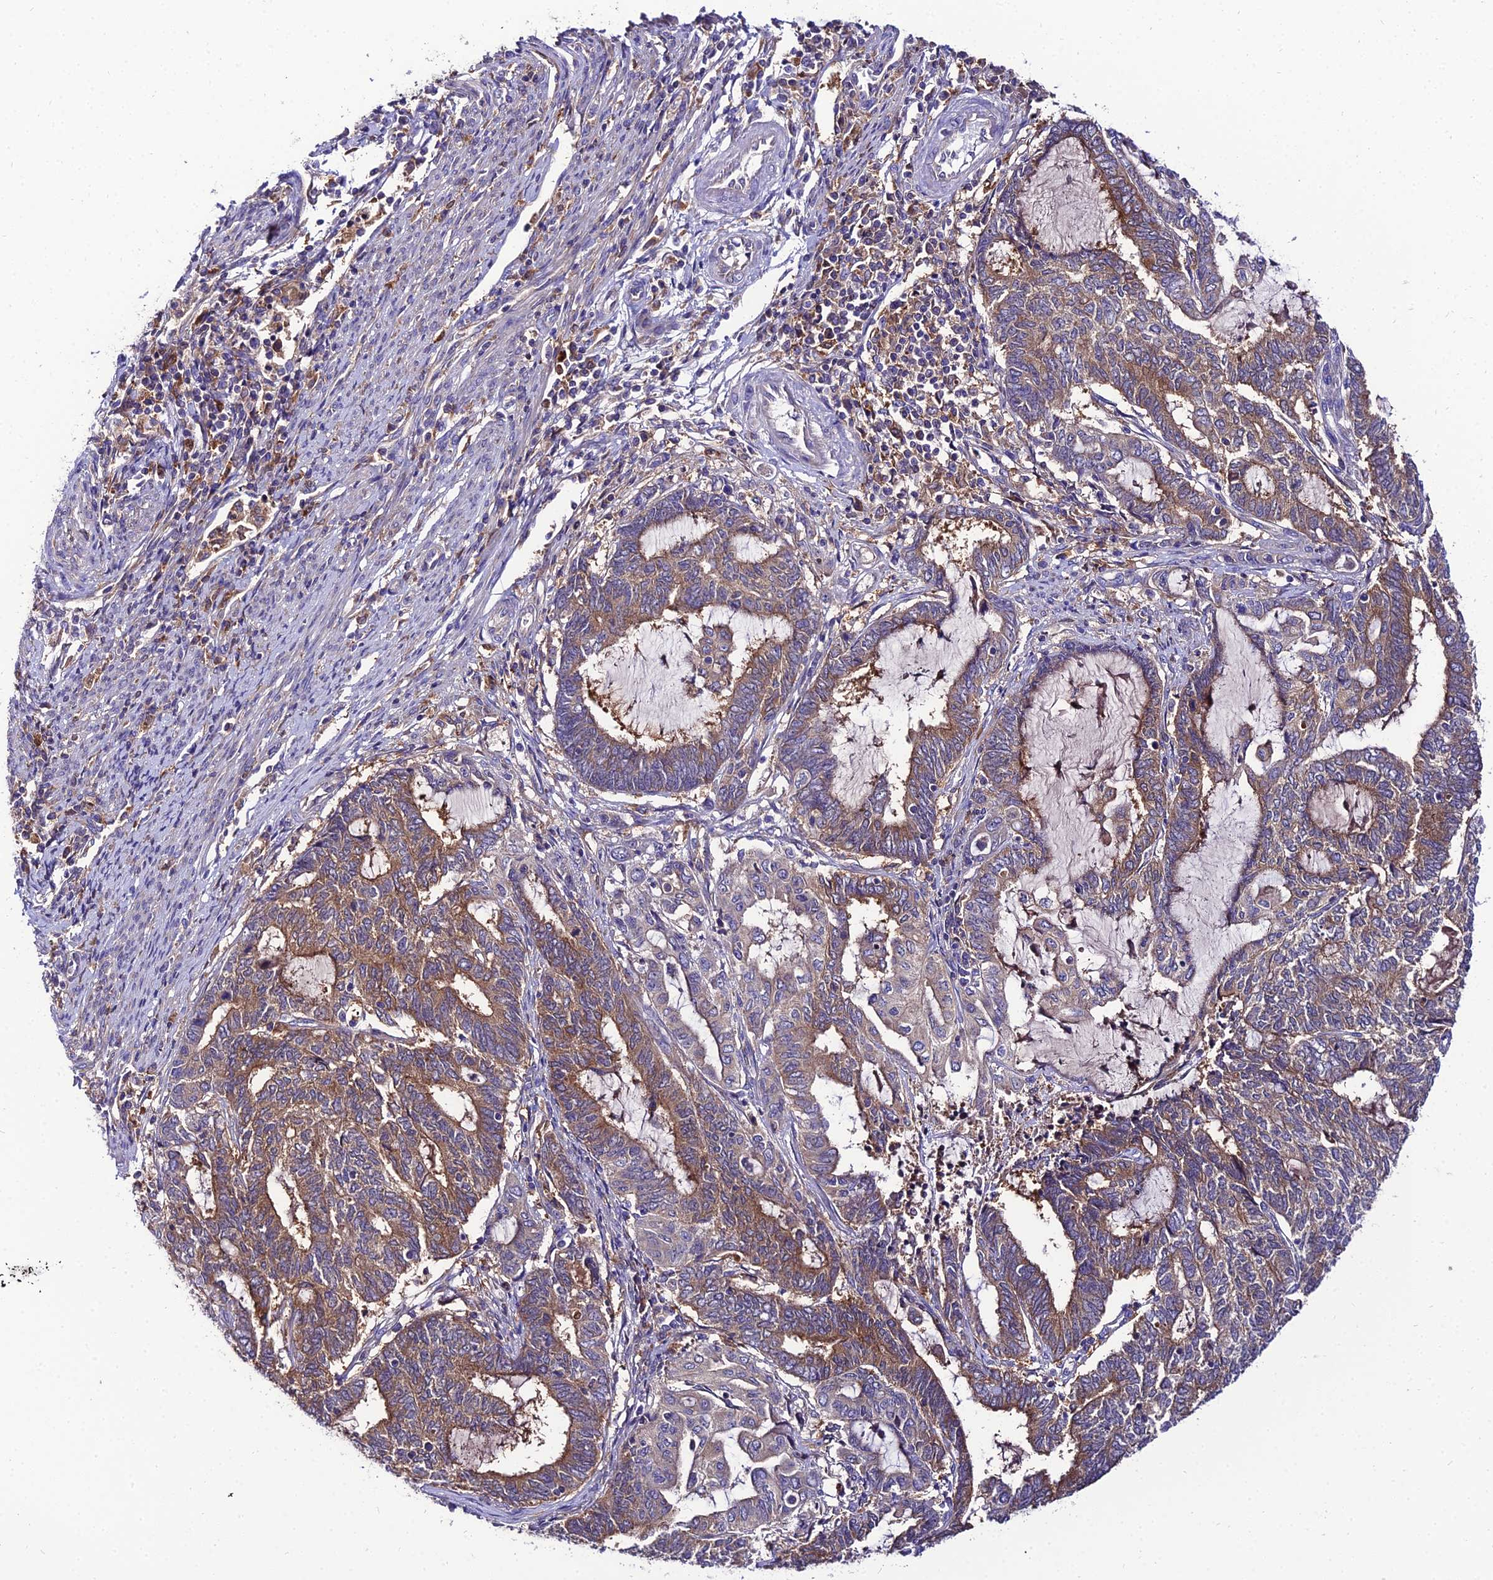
{"staining": {"intensity": "moderate", "quantity": ">75%", "location": "cytoplasmic/membranous"}, "tissue": "endometrial cancer", "cell_type": "Tumor cells", "image_type": "cancer", "snomed": [{"axis": "morphology", "description": "Adenocarcinoma, NOS"}, {"axis": "topography", "description": "Uterus"}, {"axis": "topography", "description": "Endometrium"}], "caption": "Brown immunohistochemical staining in endometrial cancer demonstrates moderate cytoplasmic/membranous staining in about >75% of tumor cells. (IHC, brightfield microscopy, high magnification).", "gene": "C2orf69", "patient": {"sex": "female", "age": 70}}